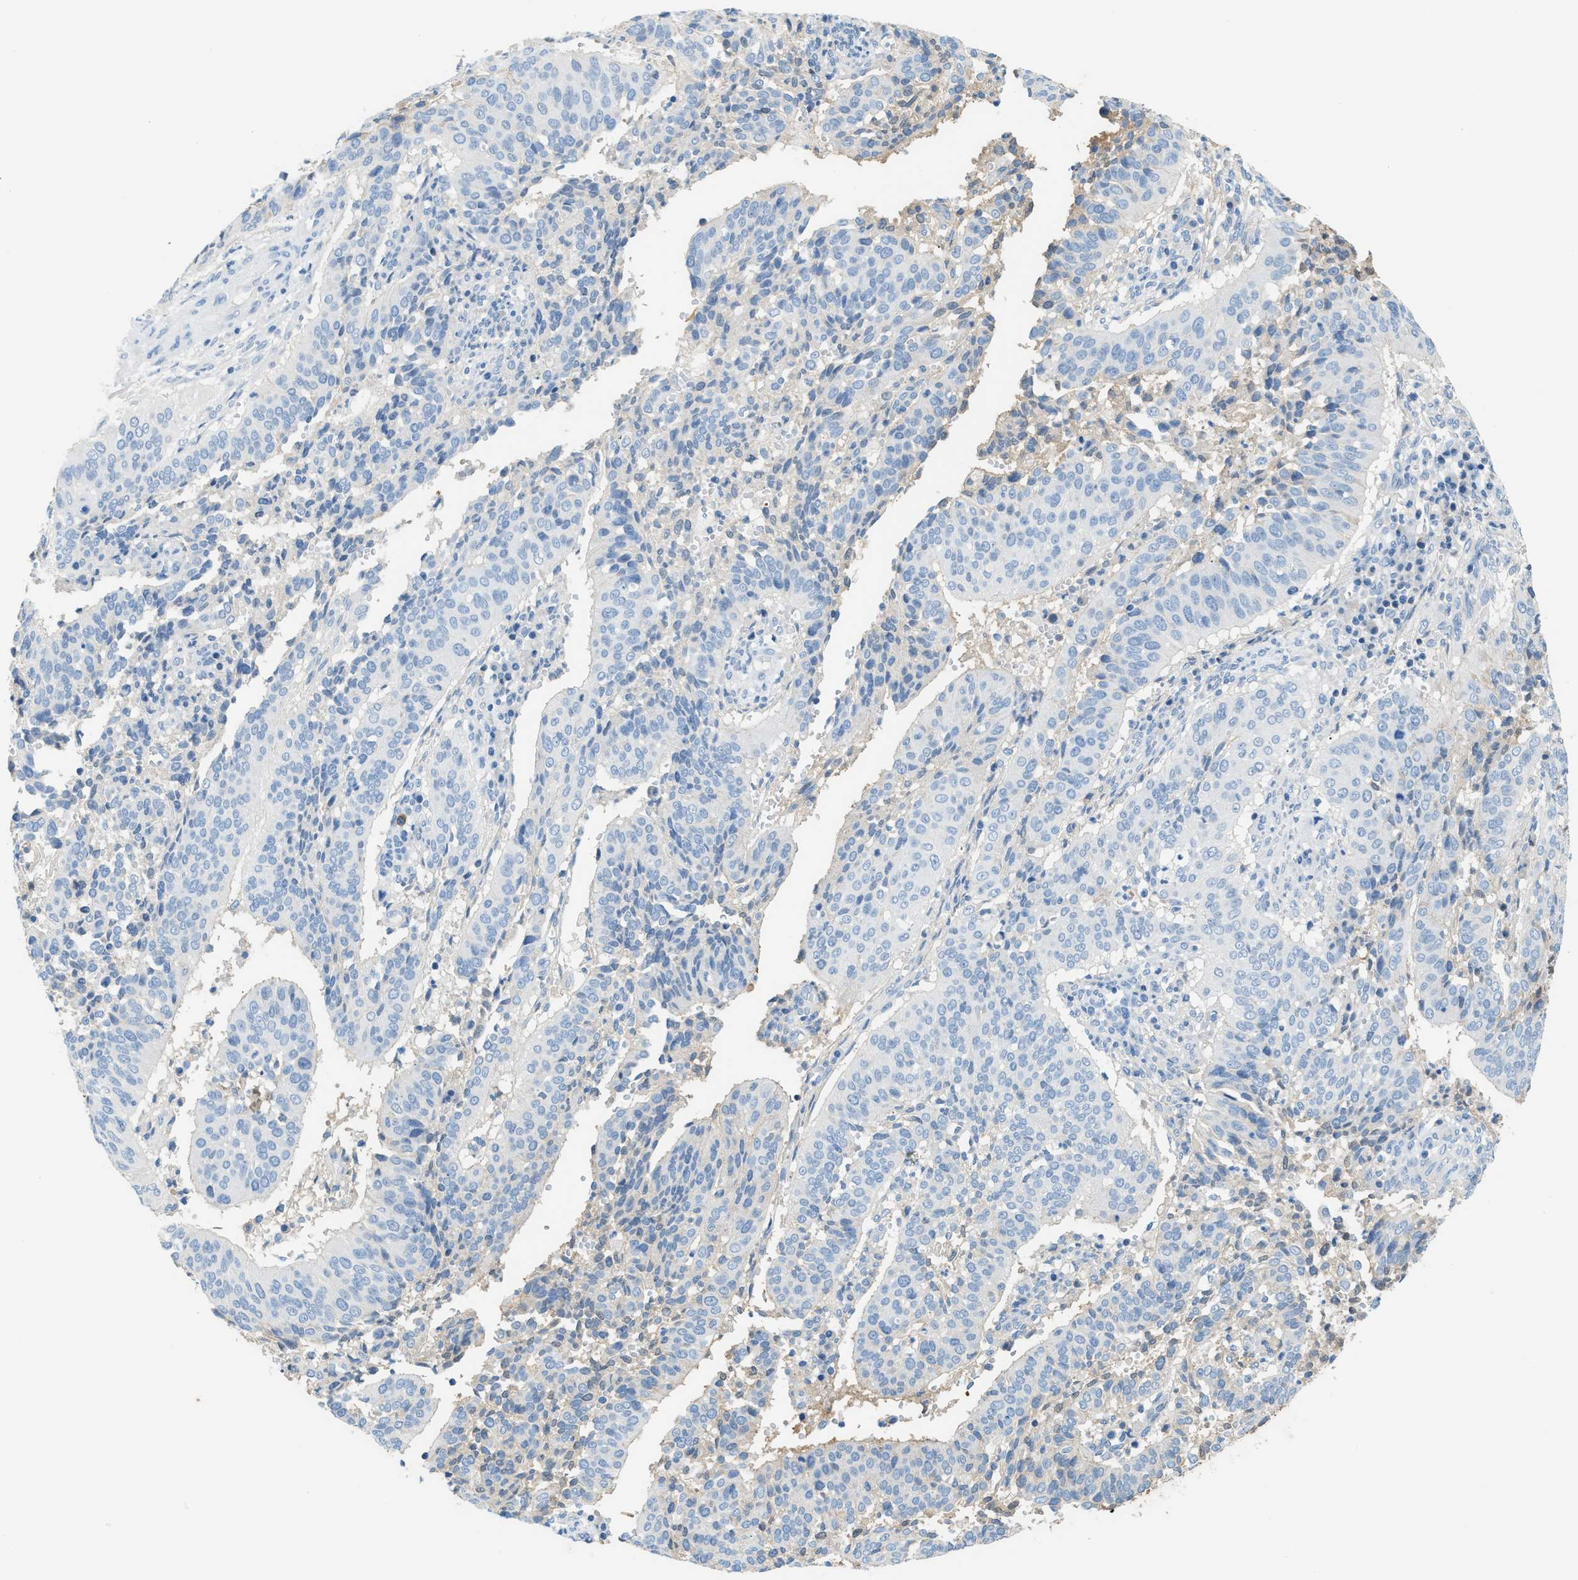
{"staining": {"intensity": "weak", "quantity": "<25%", "location": "cytoplasmic/membranous"}, "tissue": "cervical cancer", "cell_type": "Tumor cells", "image_type": "cancer", "snomed": [{"axis": "morphology", "description": "Normal tissue, NOS"}, {"axis": "morphology", "description": "Squamous cell carcinoma, NOS"}, {"axis": "topography", "description": "Cervix"}], "caption": "Cervical cancer was stained to show a protein in brown. There is no significant staining in tumor cells.", "gene": "CFI", "patient": {"sex": "female", "age": 39}}